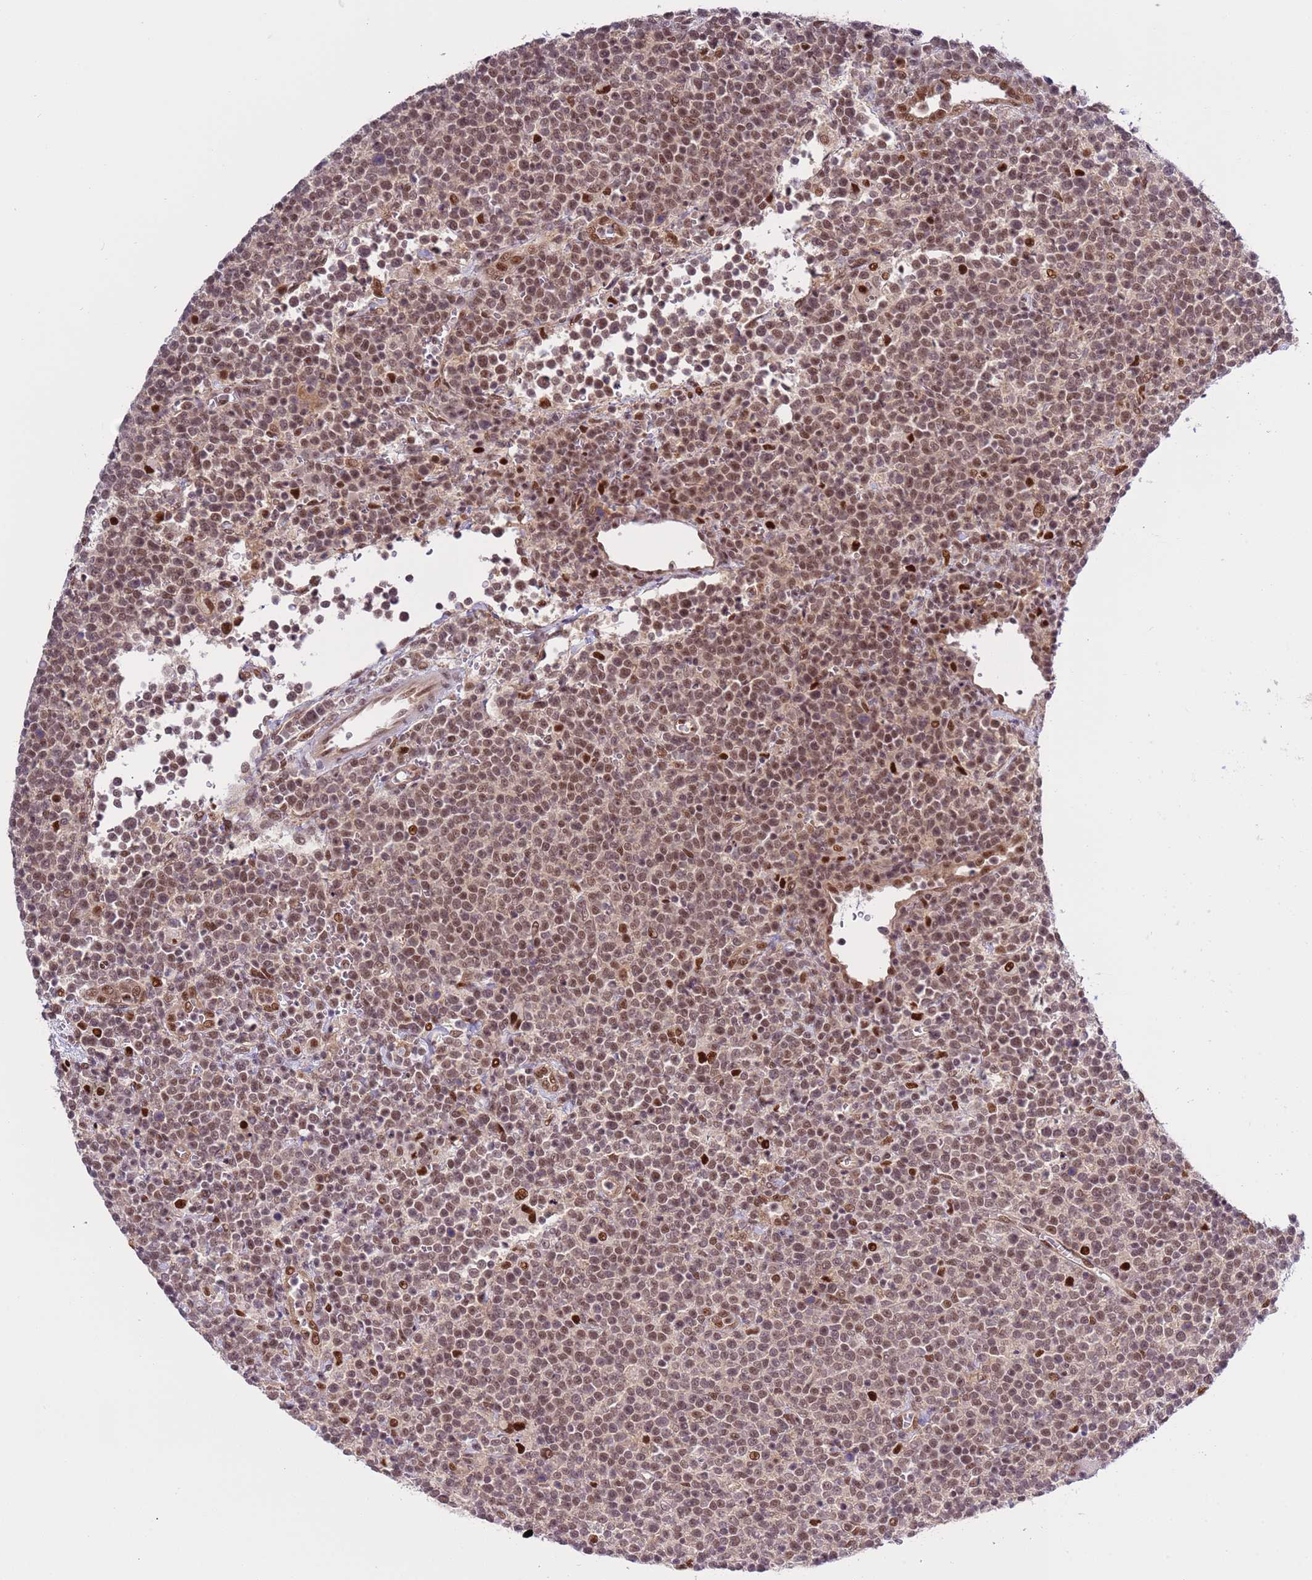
{"staining": {"intensity": "moderate", "quantity": ">75%", "location": "nuclear"}, "tissue": "lymphoma", "cell_type": "Tumor cells", "image_type": "cancer", "snomed": [{"axis": "morphology", "description": "Malignant lymphoma, non-Hodgkin's type, High grade"}, {"axis": "topography", "description": "Lymph node"}], "caption": "Immunohistochemical staining of lymphoma displays moderate nuclear protein expression in about >75% of tumor cells. (Stains: DAB in brown, nuclei in blue, Microscopy: brightfield microscopy at high magnification).", "gene": "PRPF6", "patient": {"sex": "male", "age": 61}}